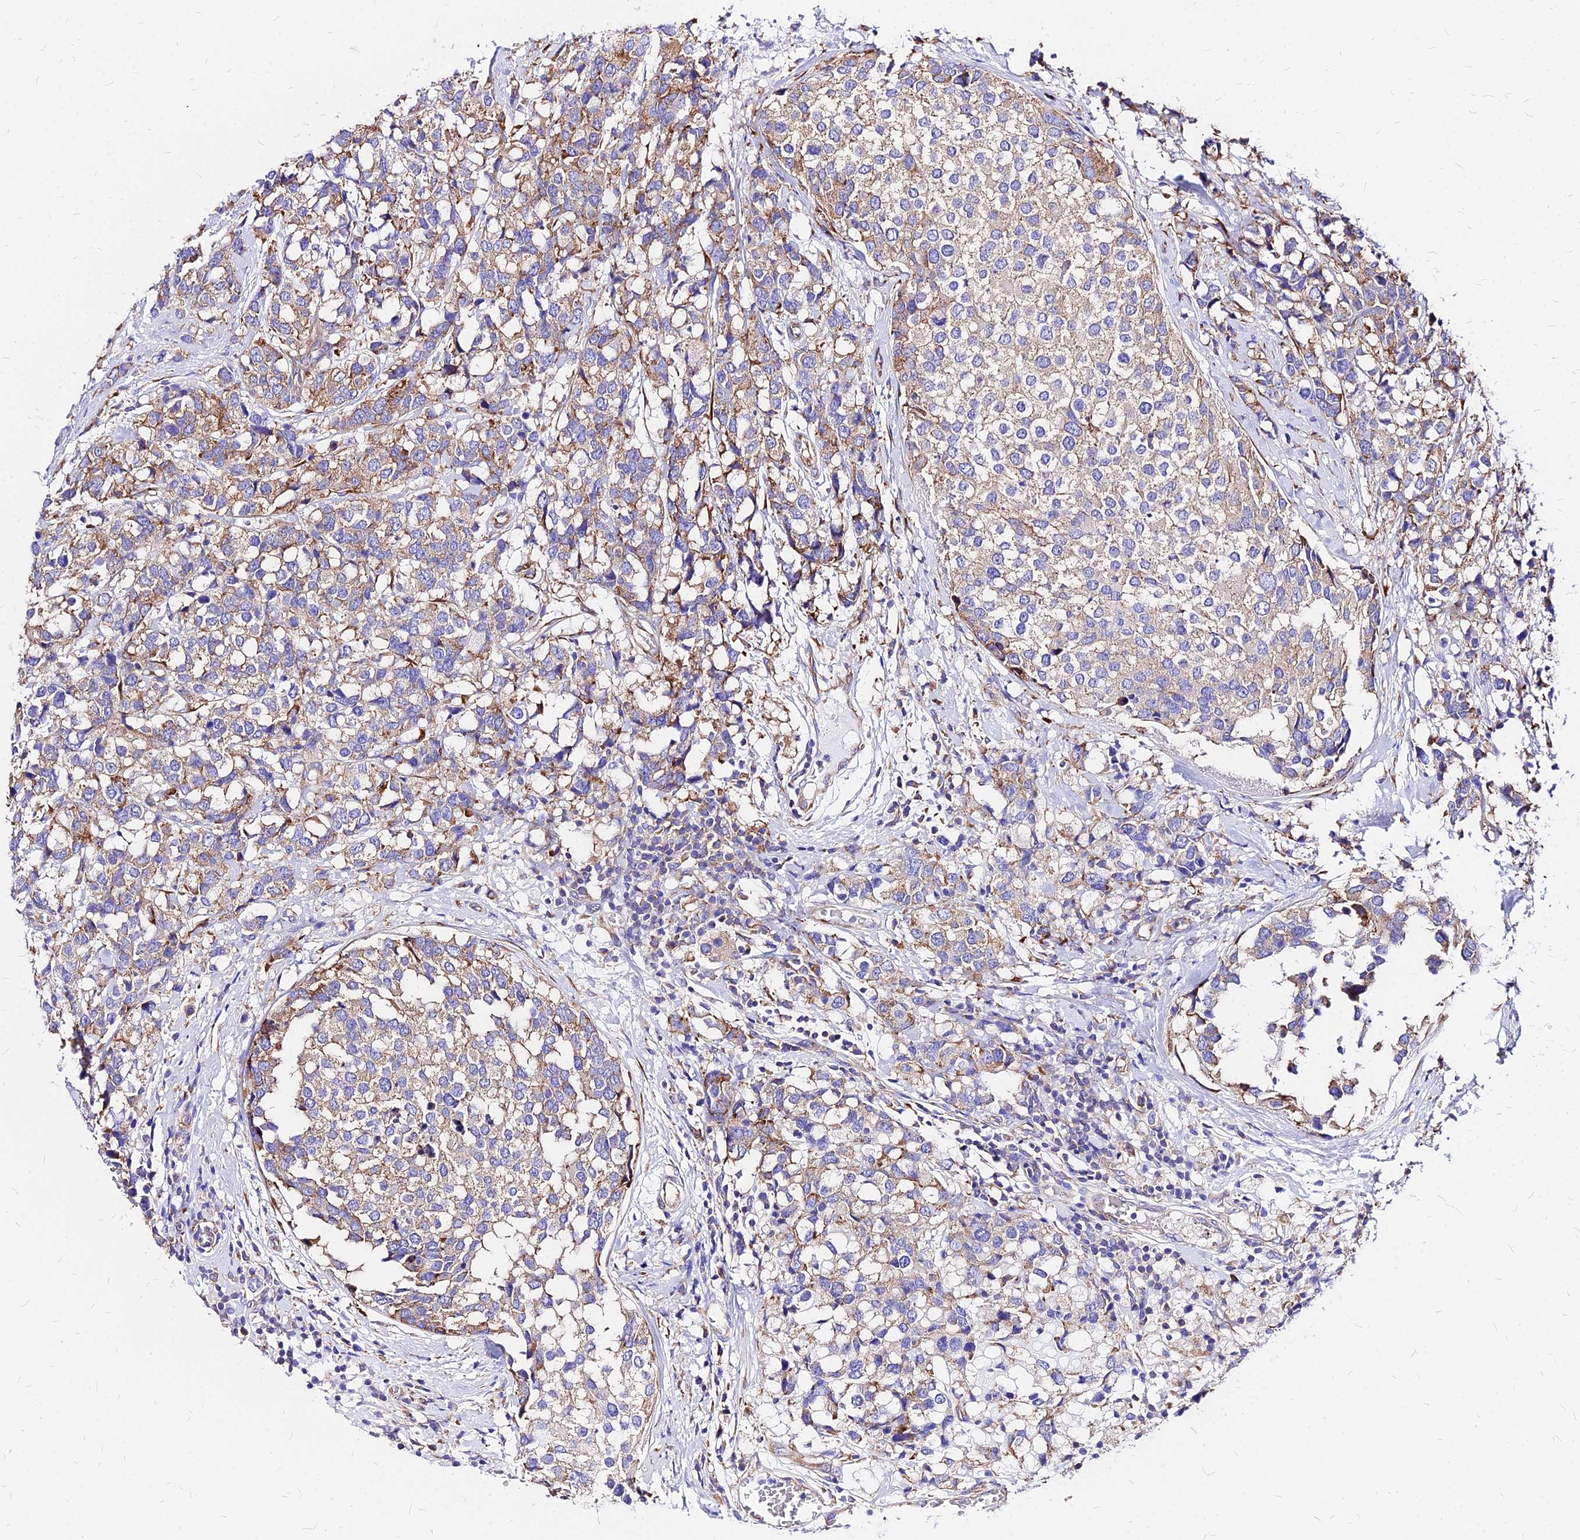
{"staining": {"intensity": "moderate", "quantity": "25%-75%", "location": "cytoplasmic/membranous"}, "tissue": "breast cancer", "cell_type": "Tumor cells", "image_type": "cancer", "snomed": [{"axis": "morphology", "description": "Lobular carcinoma"}, {"axis": "topography", "description": "Breast"}], "caption": "Protein staining of breast lobular carcinoma tissue demonstrates moderate cytoplasmic/membranous expression in about 25%-75% of tumor cells.", "gene": "RPL19", "patient": {"sex": "female", "age": 59}}